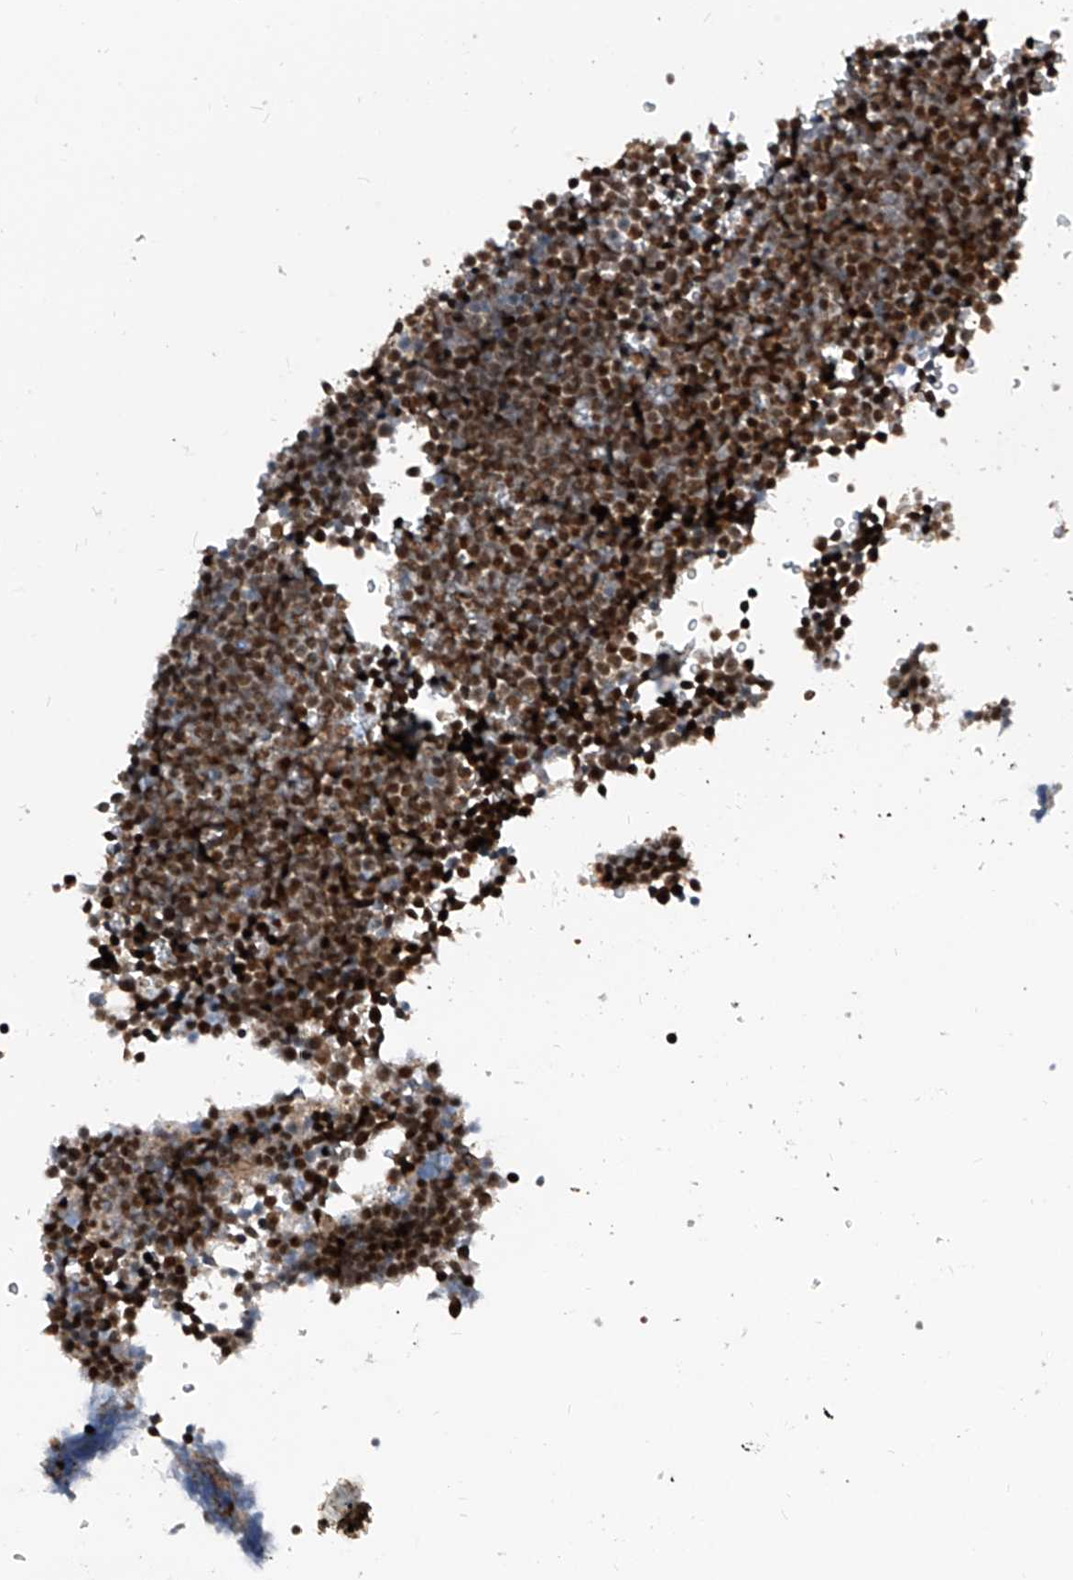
{"staining": {"intensity": "strong", "quantity": "25%-75%", "location": "nuclear"}, "tissue": "lymphoma", "cell_type": "Tumor cells", "image_type": "cancer", "snomed": [{"axis": "morphology", "description": "Malignant lymphoma, non-Hodgkin's type, High grade"}, {"axis": "topography", "description": "Lymph node"}], "caption": "Tumor cells display high levels of strong nuclear expression in about 25%-75% of cells in human lymphoma. Nuclei are stained in blue.", "gene": "FKBP5", "patient": {"sex": "male", "age": 13}}